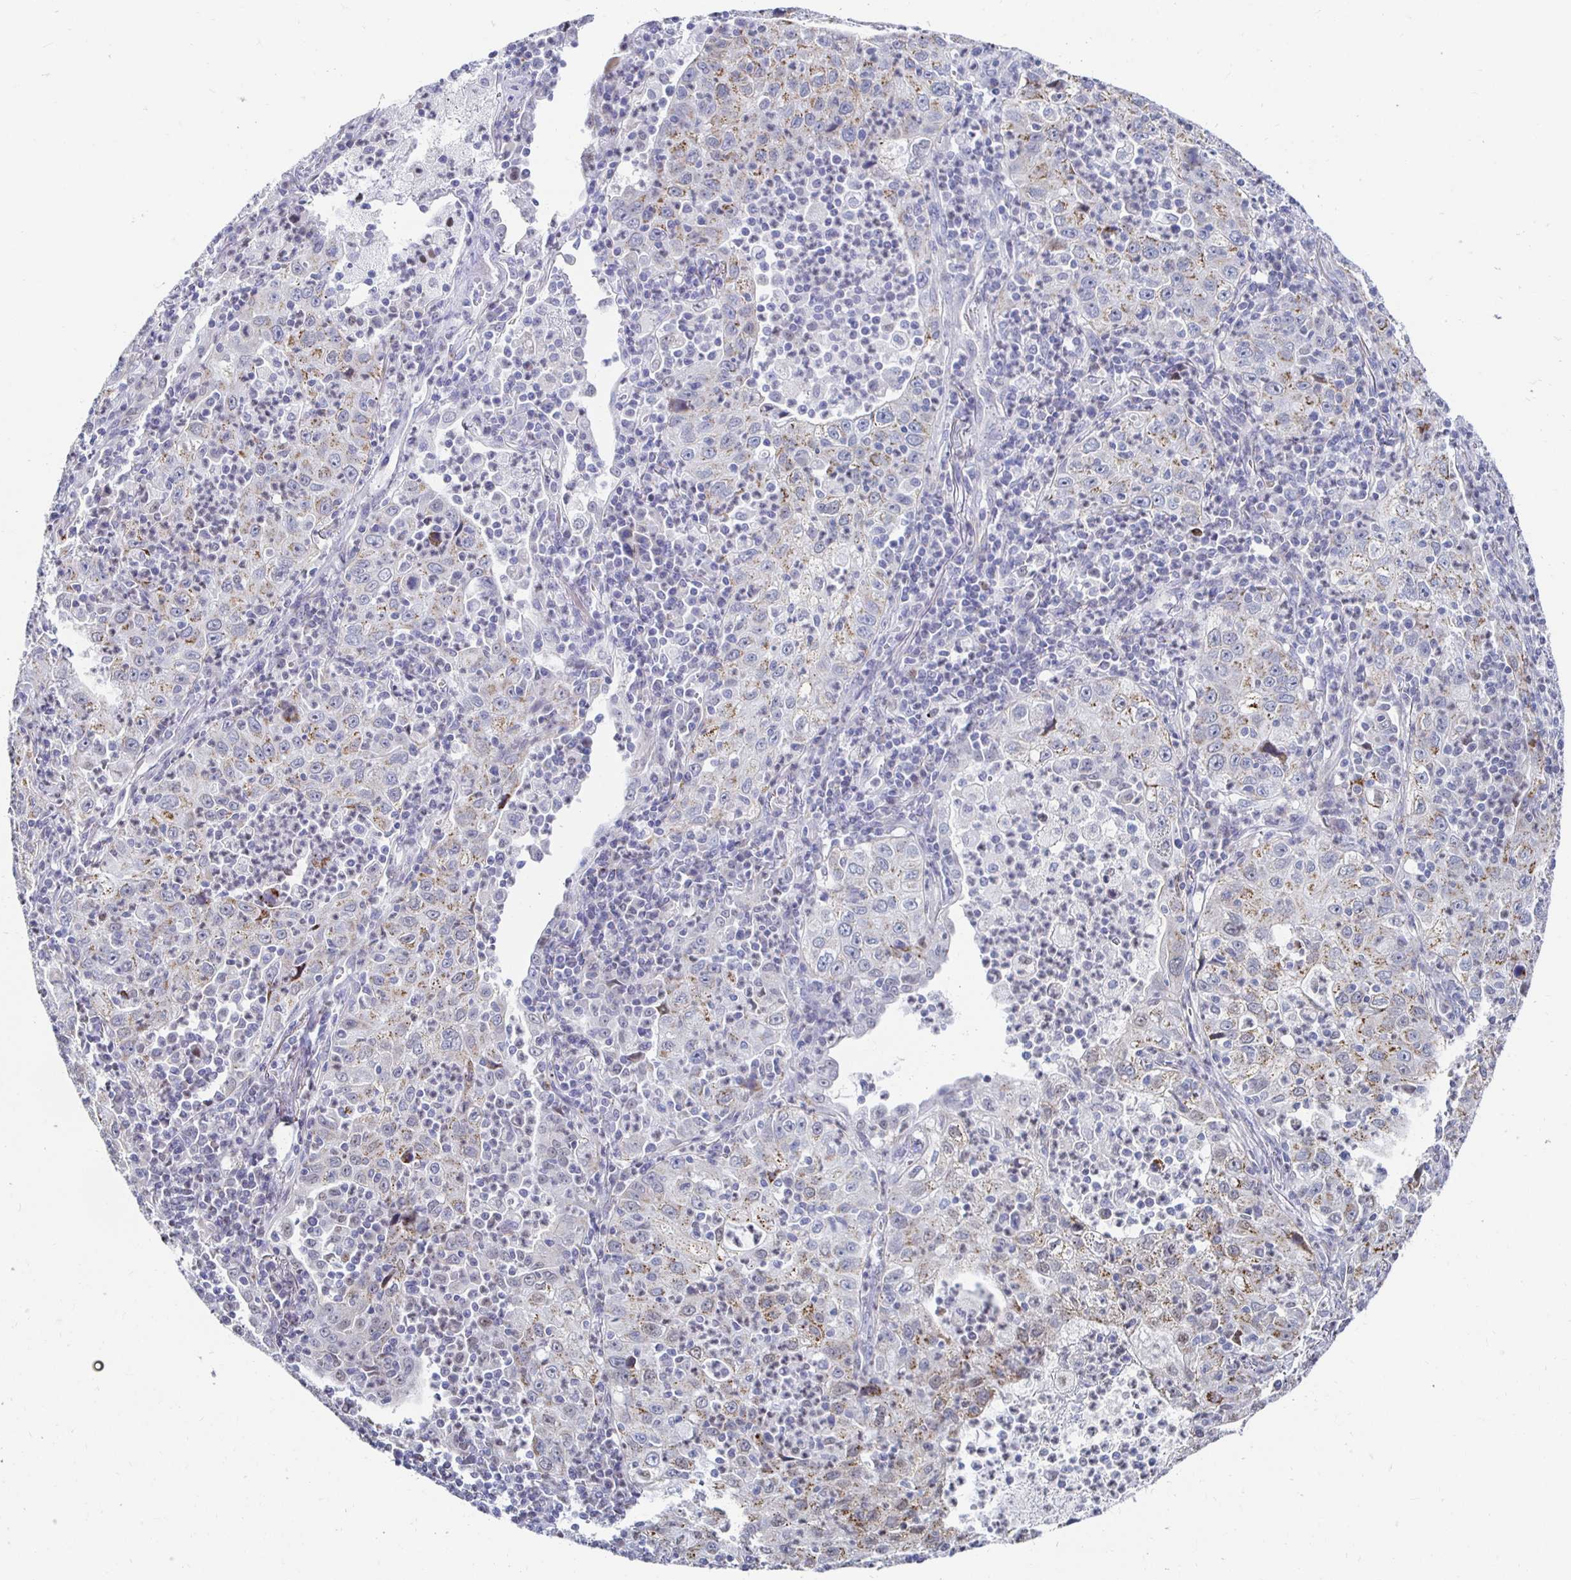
{"staining": {"intensity": "weak", "quantity": "25%-75%", "location": "cytoplasmic/membranous"}, "tissue": "lung cancer", "cell_type": "Tumor cells", "image_type": "cancer", "snomed": [{"axis": "morphology", "description": "Squamous cell carcinoma, NOS"}, {"axis": "topography", "description": "Lung"}], "caption": "Human lung cancer stained with a protein marker reveals weak staining in tumor cells.", "gene": "NOCT", "patient": {"sex": "male", "age": 71}}